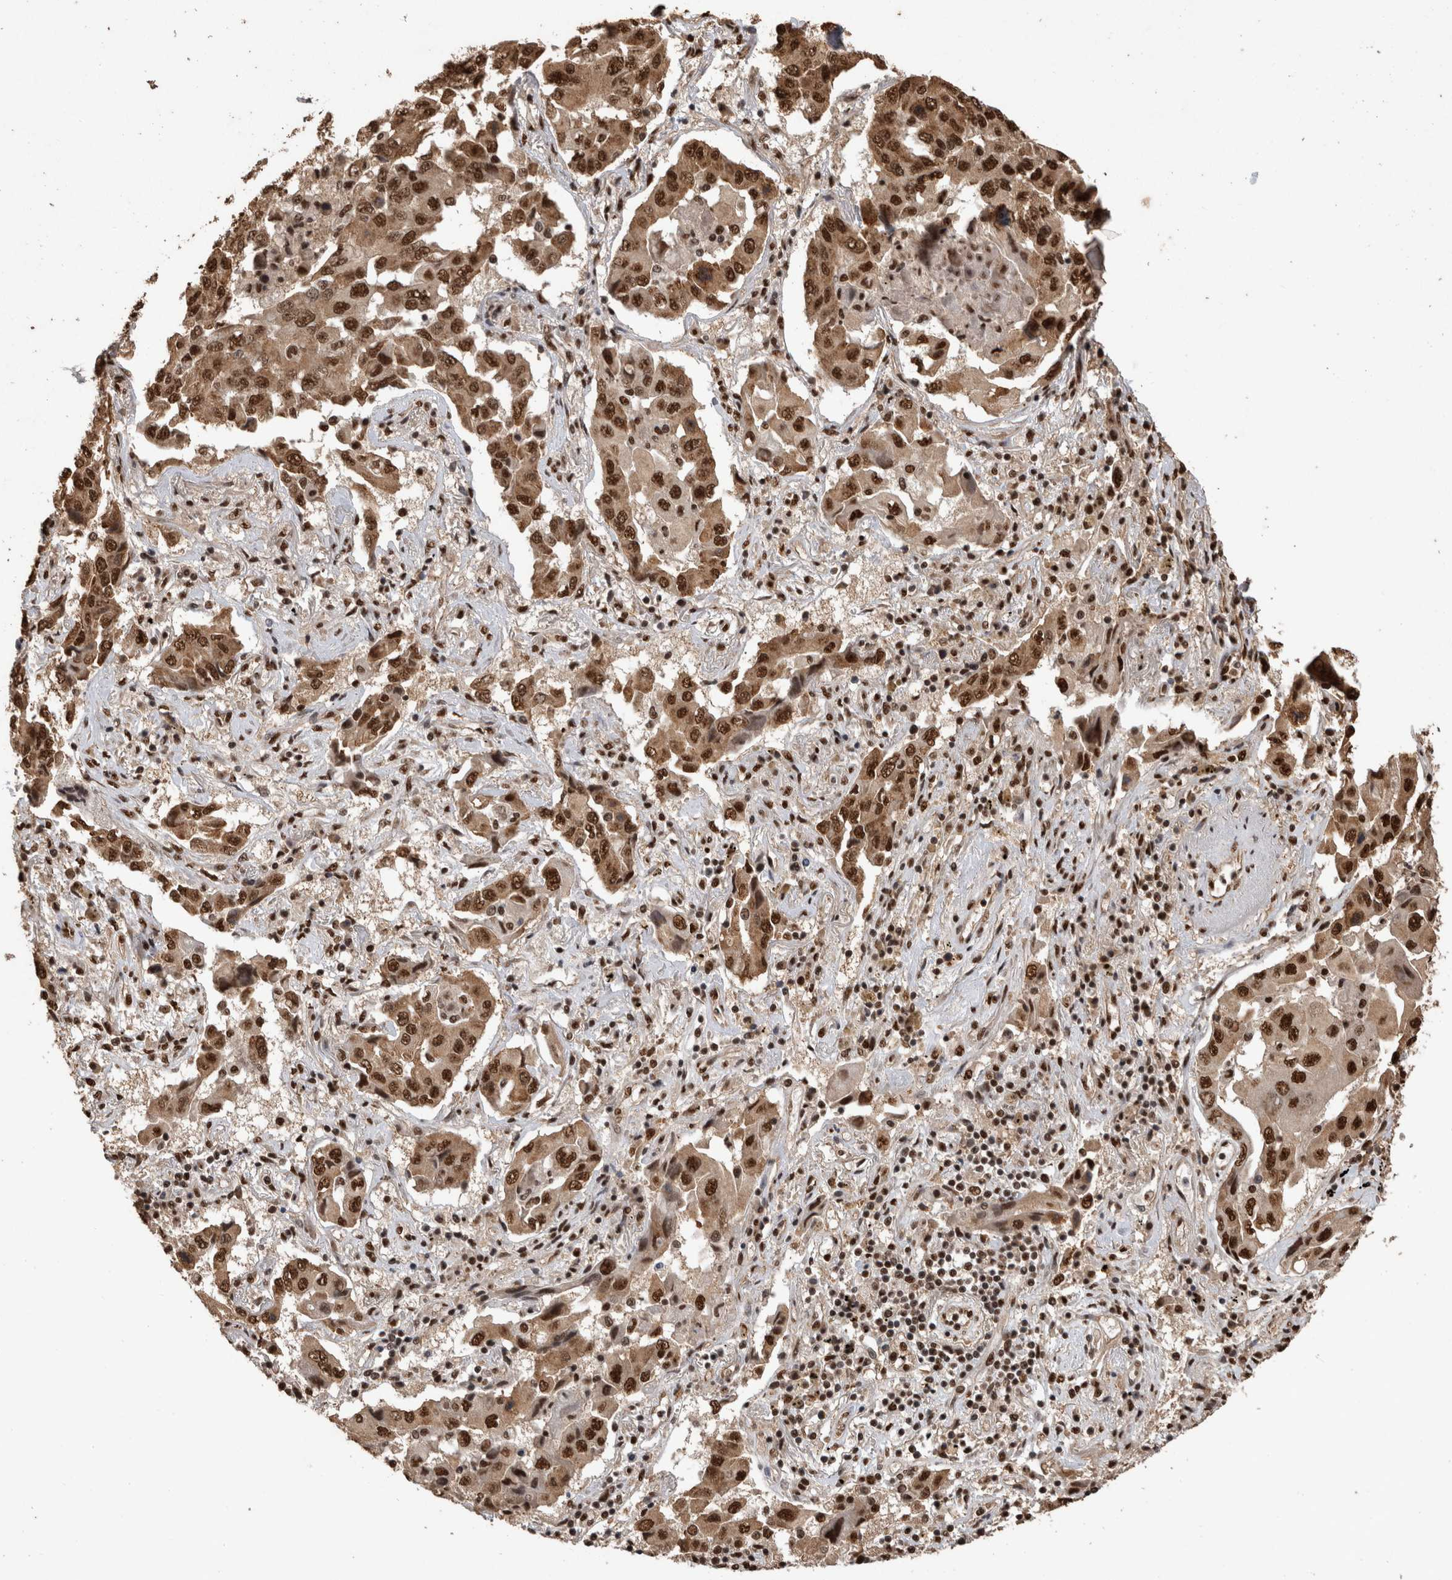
{"staining": {"intensity": "strong", "quantity": ">75%", "location": "nuclear"}, "tissue": "lung cancer", "cell_type": "Tumor cells", "image_type": "cancer", "snomed": [{"axis": "morphology", "description": "Adenocarcinoma, NOS"}, {"axis": "topography", "description": "Lung"}], "caption": "This histopathology image shows adenocarcinoma (lung) stained with IHC to label a protein in brown. The nuclear of tumor cells show strong positivity for the protein. Nuclei are counter-stained blue.", "gene": "RAD50", "patient": {"sex": "female", "age": 65}}